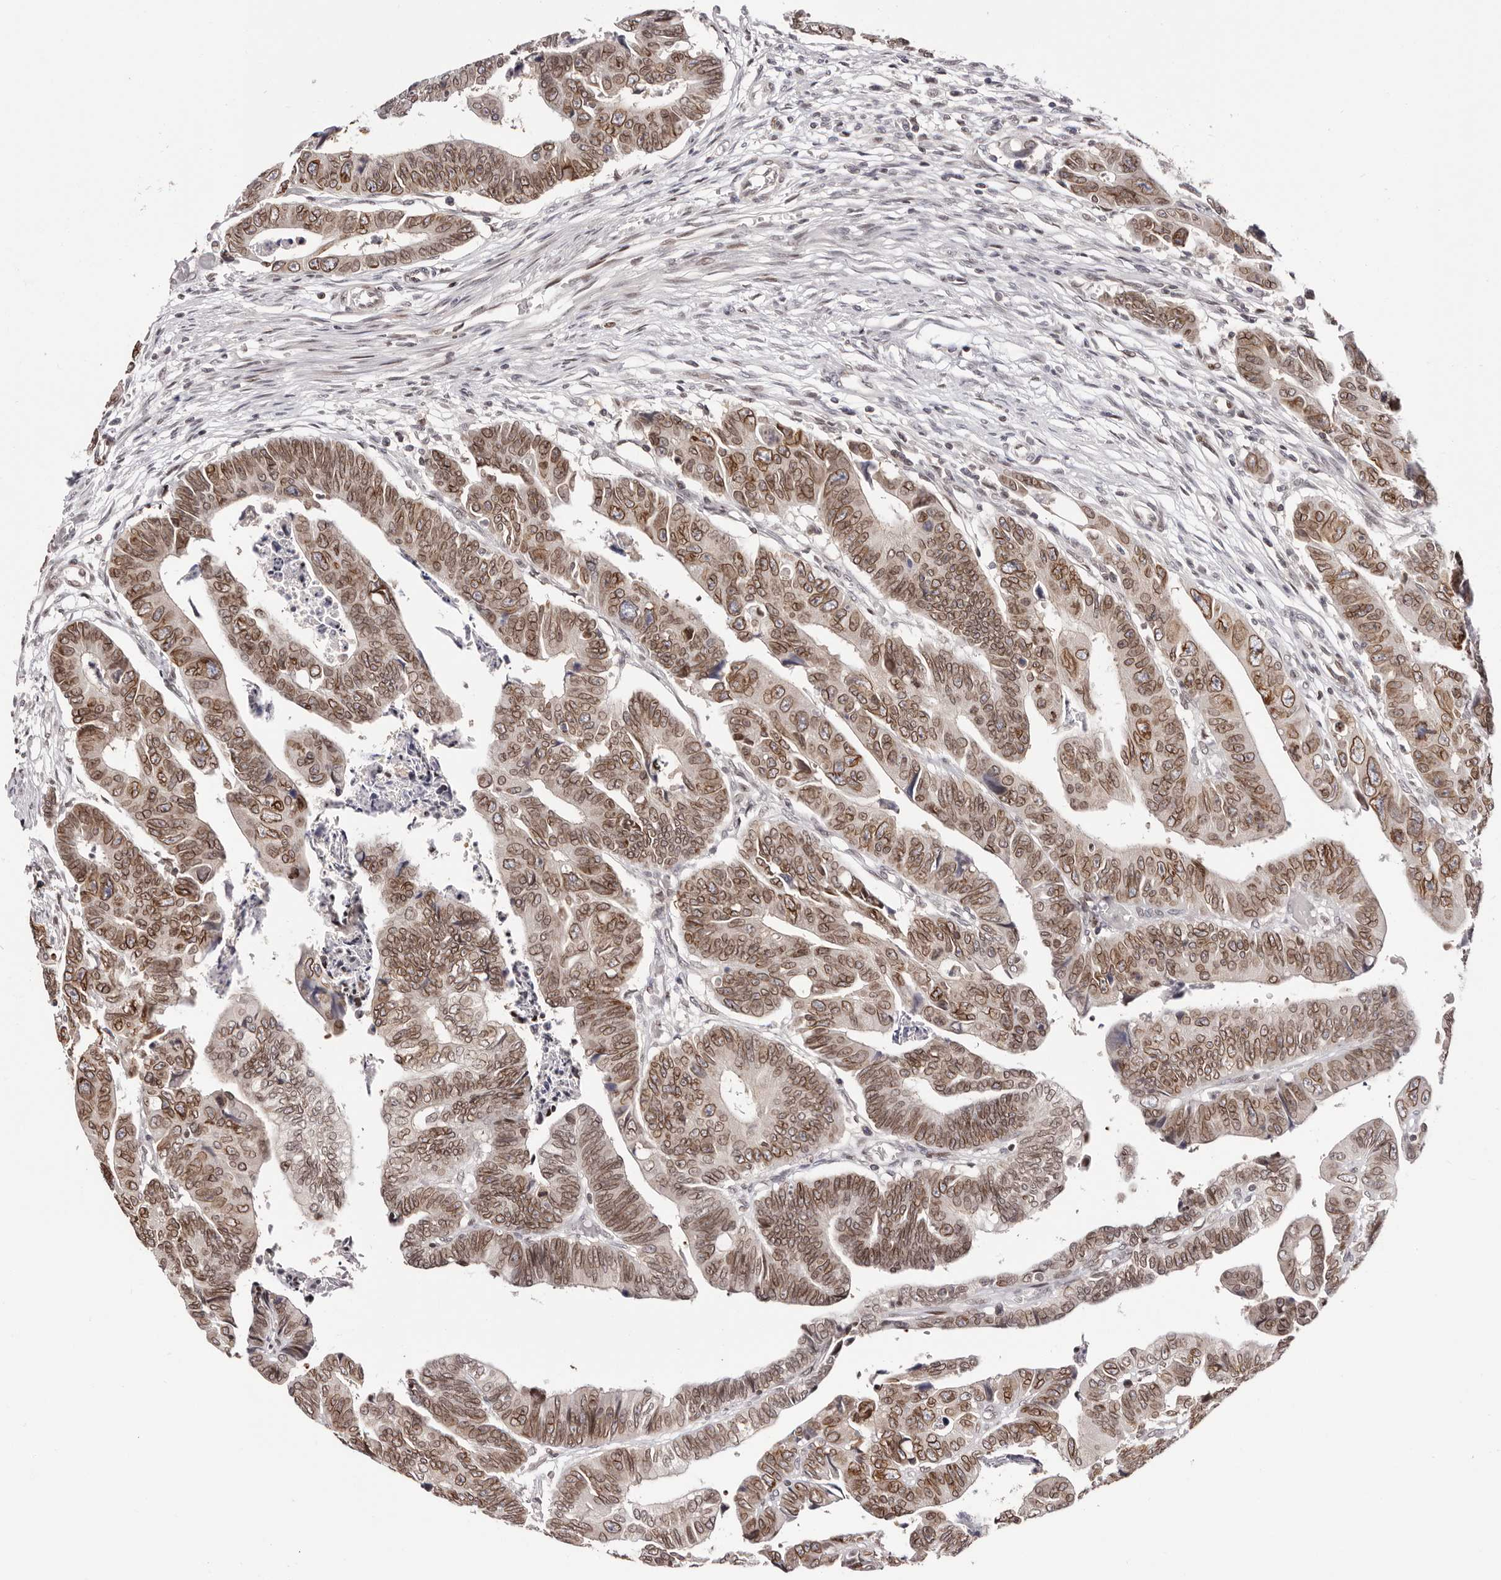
{"staining": {"intensity": "moderate", "quantity": ">75%", "location": "cytoplasmic/membranous,nuclear"}, "tissue": "colorectal cancer", "cell_type": "Tumor cells", "image_type": "cancer", "snomed": [{"axis": "morphology", "description": "Adenocarcinoma, NOS"}, {"axis": "topography", "description": "Rectum"}], "caption": "Human adenocarcinoma (colorectal) stained with a brown dye reveals moderate cytoplasmic/membranous and nuclear positive expression in about >75% of tumor cells.", "gene": "NUP153", "patient": {"sex": "female", "age": 65}}